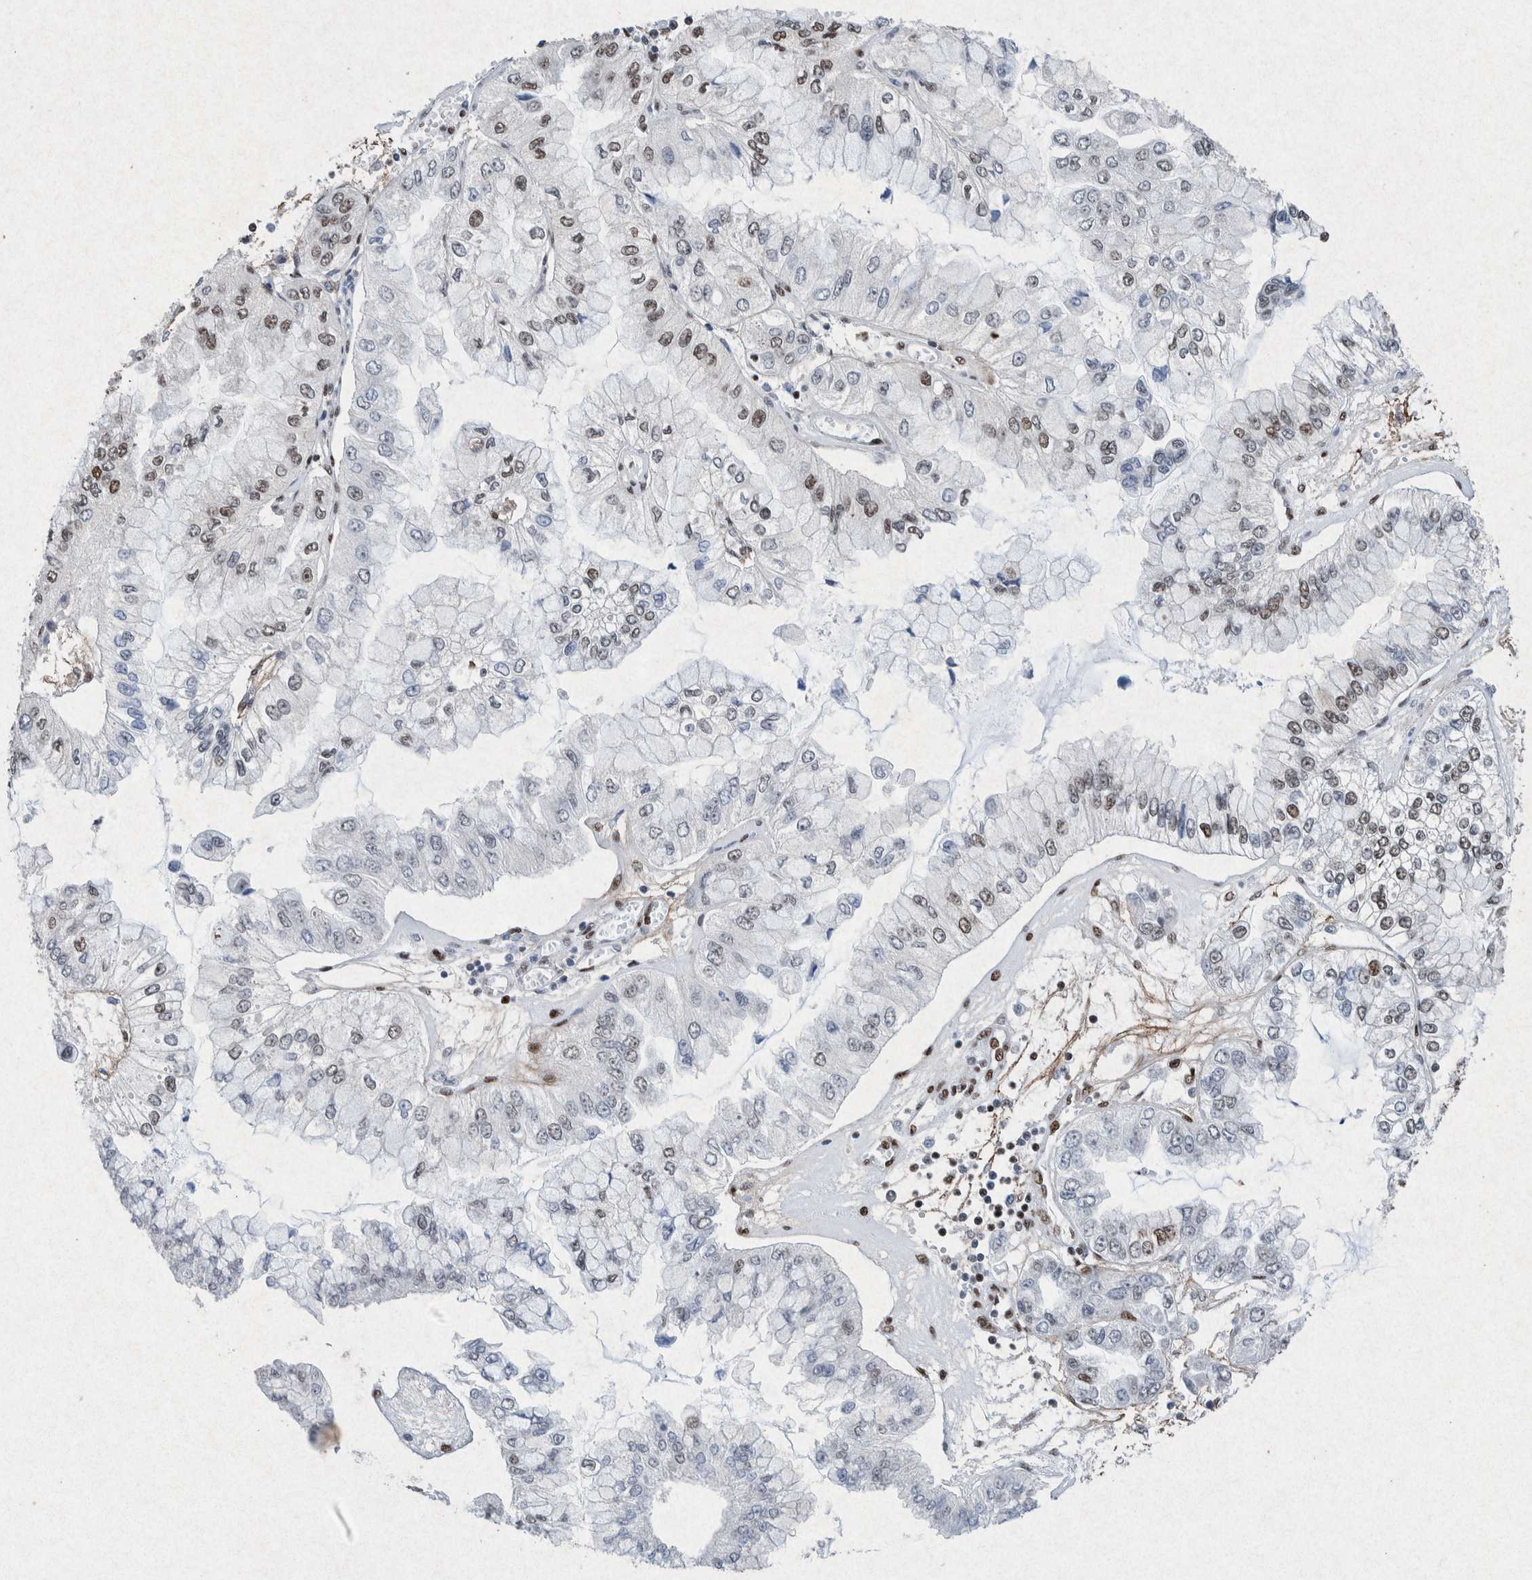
{"staining": {"intensity": "strong", "quantity": "<25%", "location": "nuclear"}, "tissue": "liver cancer", "cell_type": "Tumor cells", "image_type": "cancer", "snomed": [{"axis": "morphology", "description": "Cholangiocarcinoma"}, {"axis": "topography", "description": "Liver"}], "caption": "Immunohistochemical staining of cholangiocarcinoma (liver) displays strong nuclear protein expression in about <25% of tumor cells. The protein is shown in brown color, while the nuclei are stained blue.", "gene": "TAF10", "patient": {"sex": "female", "age": 79}}